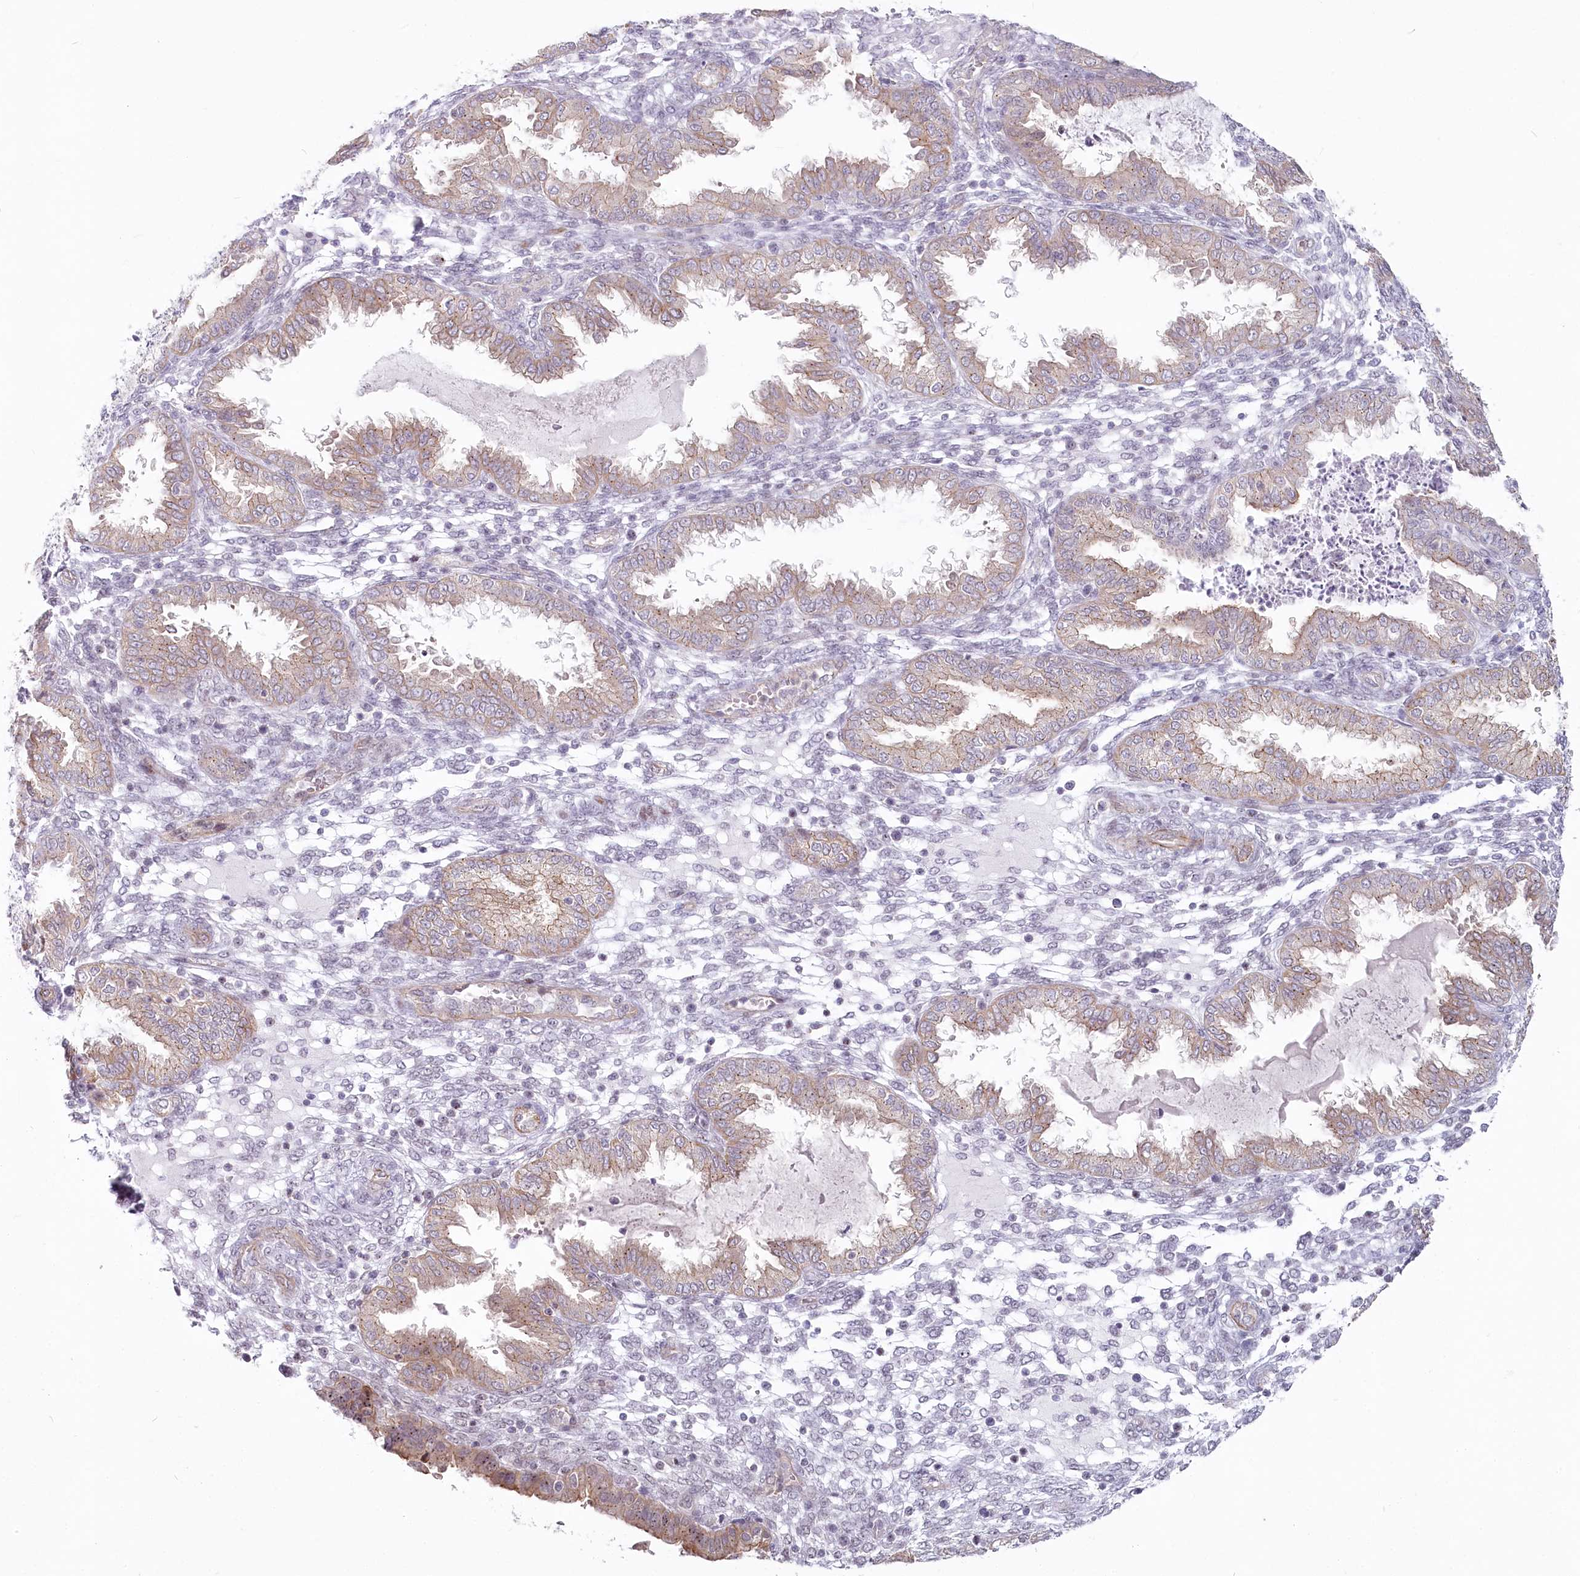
{"staining": {"intensity": "negative", "quantity": "none", "location": "none"}, "tissue": "endometrium", "cell_type": "Cells in endometrial stroma", "image_type": "normal", "snomed": [{"axis": "morphology", "description": "Normal tissue, NOS"}, {"axis": "topography", "description": "Endometrium"}], "caption": "Immunohistochemistry of normal endometrium shows no expression in cells in endometrial stroma. (IHC, brightfield microscopy, high magnification).", "gene": "ABHD8", "patient": {"sex": "female", "age": 33}}